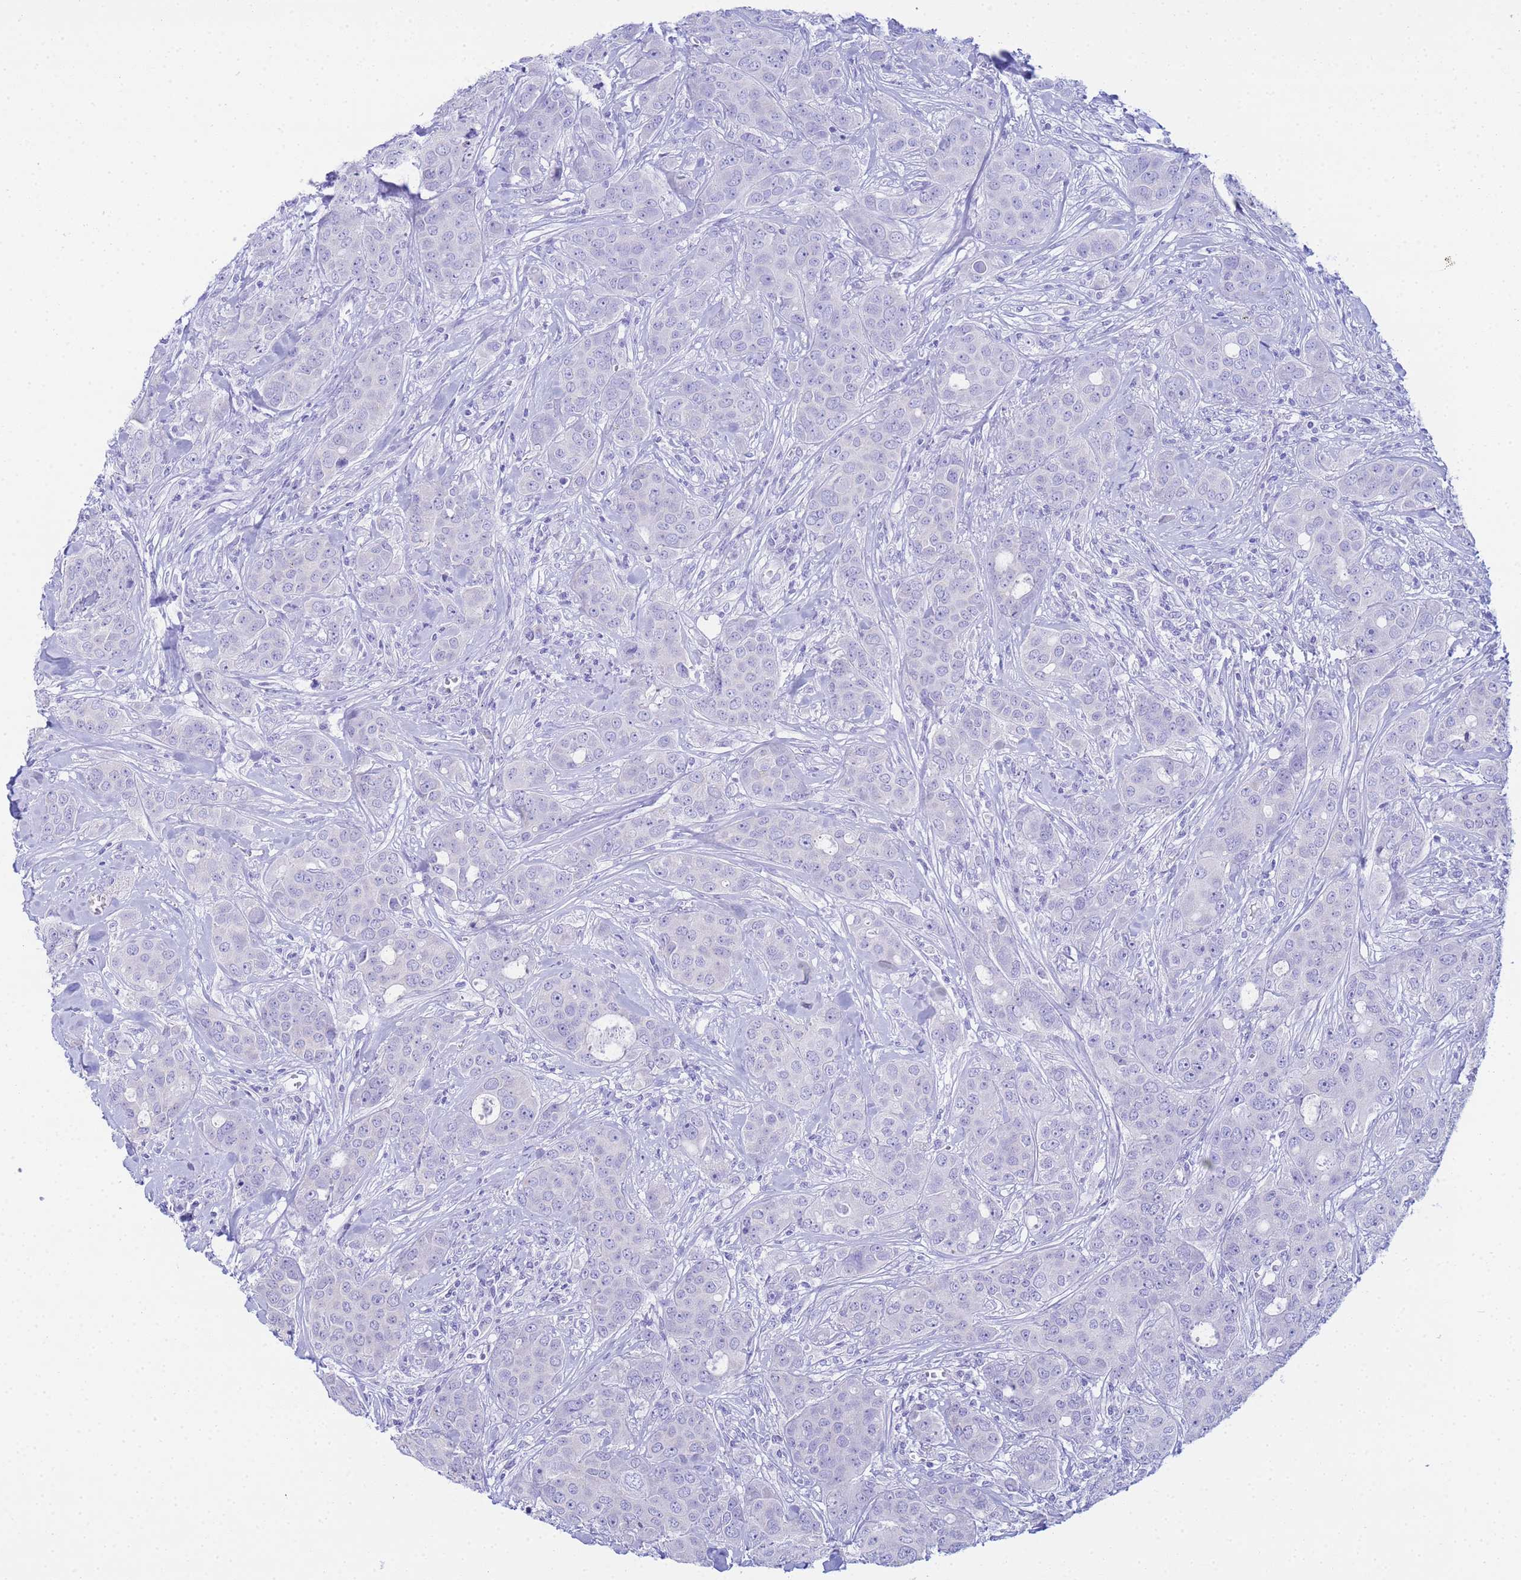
{"staining": {"intensity": "negative", "quantity": "none", "location": "none"}, "tissue": "breast cancer", "cell_type": "Tumor cells", "image_type": "cancer", "snomed": [{"axis": "morphology", "description": "Duct carcinoma"}, {"axis": "topography", "description": "Breast"}], "caption": "Immunohistochemistry (IHC) histopathology image of neoplastic tissue: human intraductal carcinoma (breast) stained with DAB (3,3'-diaminobenzidine) displays no significant protein expression in tumor cells.", "gene": "AQP12A", "patient": {"sex": "female", "age": 43}}